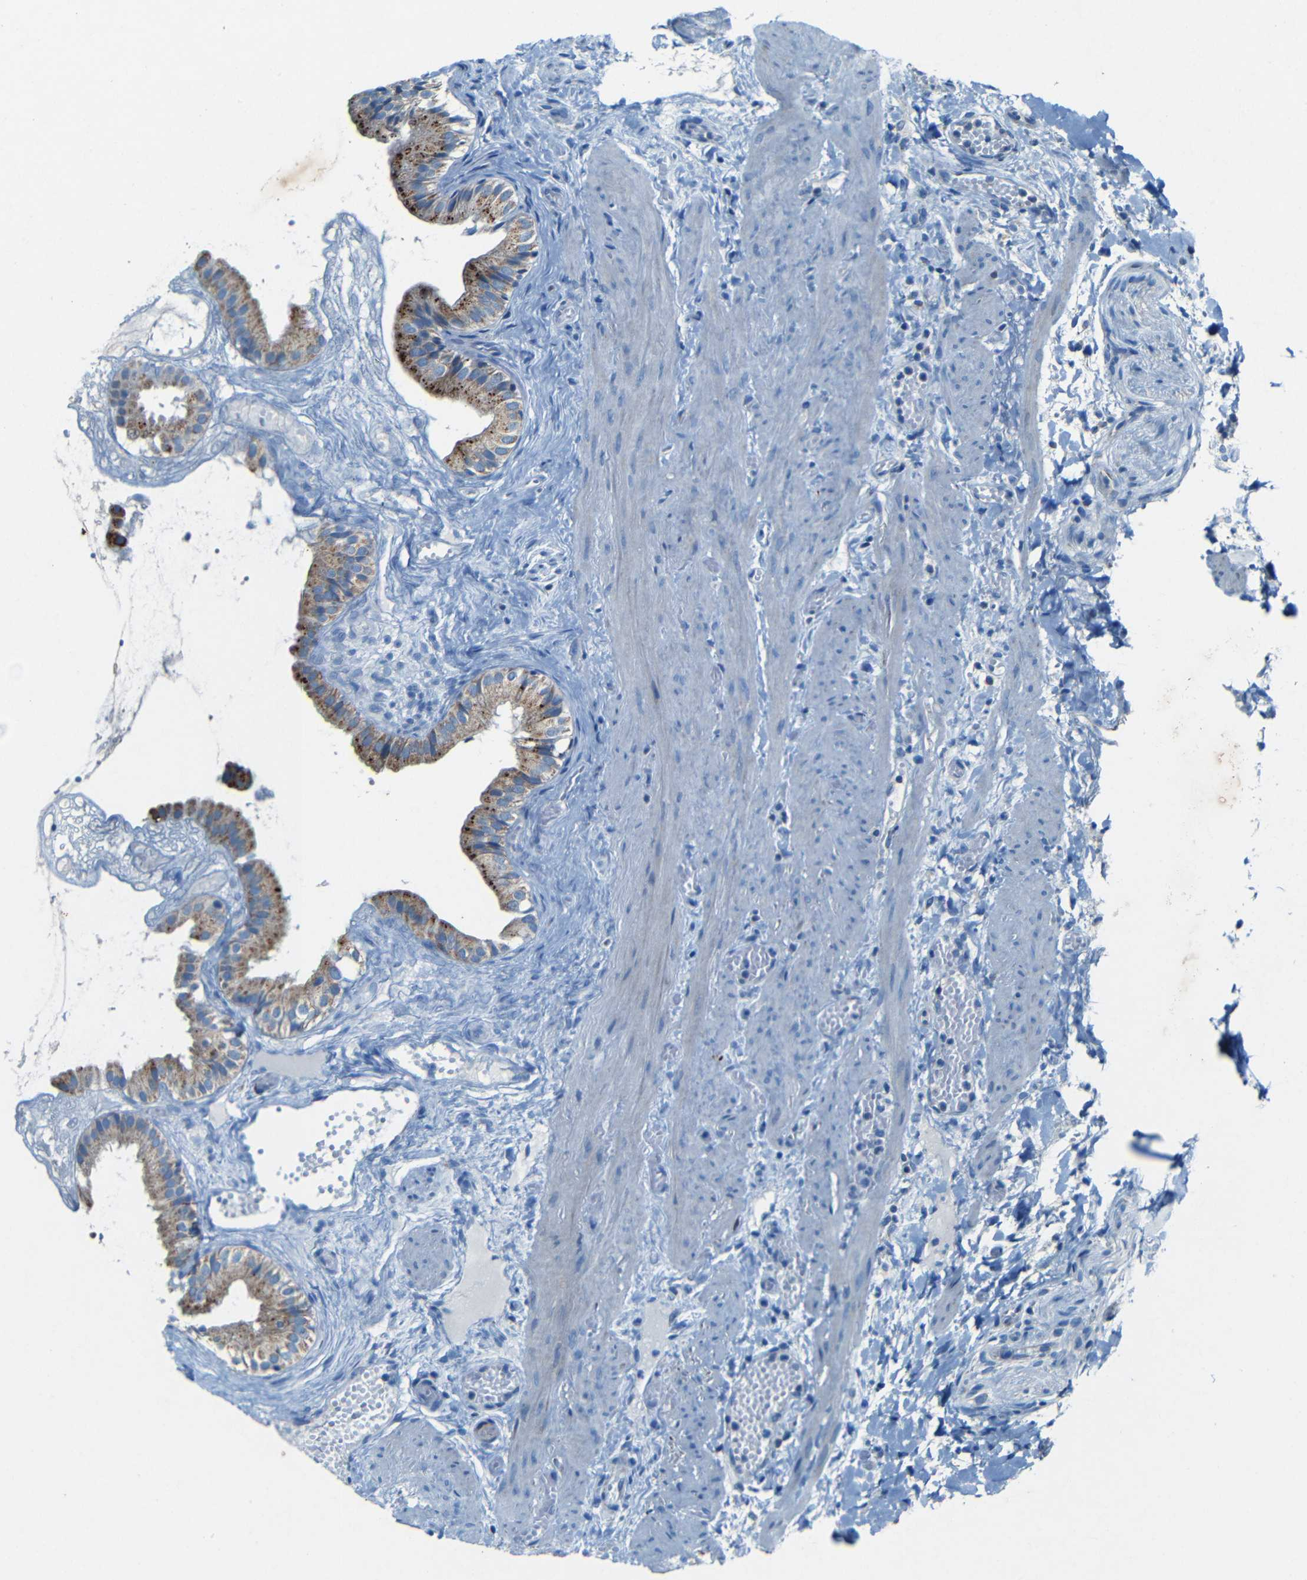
{"staining": {"intensity": "strong", "quantity": ">75%", "location": "cytoplasmic/membranous"}, "tissue": "gallbladder", "cell_type": "Glandular cells", "image_type": "normal", "snomed": [{"axis": "morphology", "description": "Normal tissue, NOS"}, {"axis": "topography", "description": "Gallbladder"}], "caption": "Immunohistochemistry (IHC) micrograph of unremarkable gallbladder: human gallbladder stained using immunohistochemistry (IHC) displays high levels of strong protein expression localized specifically in the cytoplasmic/membranous of glandular cells, appearing as a cytoplasmic/membranous brown color.", "gene": "WSCD2", "patient": {"sex": "female", "age": 26}}